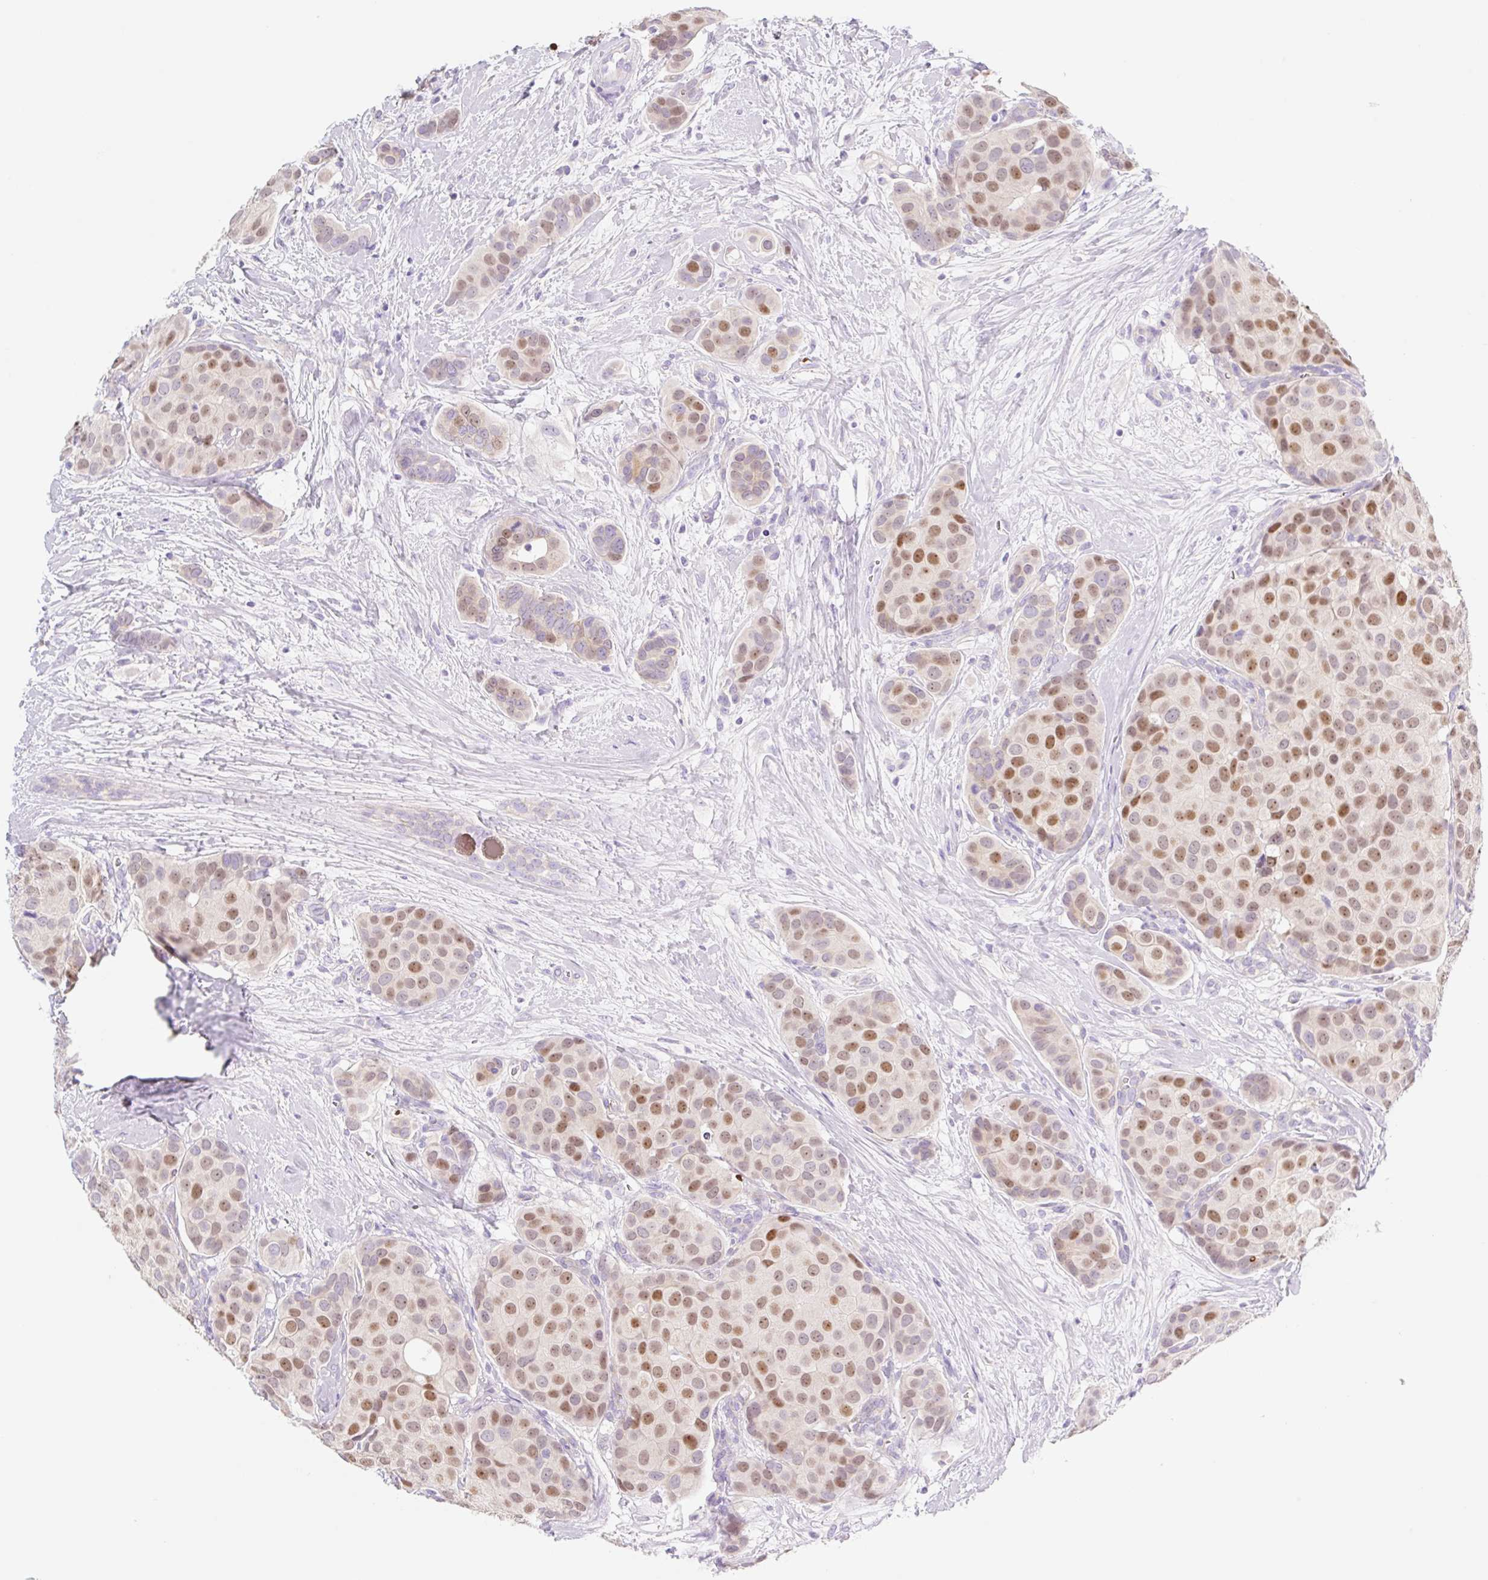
{"staining": {"intensity": "moderate", "quantity": ">75%", "location": "nuclear"}, "tissue": "breast cancer", "cell_type": "Tumor cells", "image_type": "cancer", "snomed": [{"axis": "morphology", "description": "Duct carcinoma"}, {"axis": "topography", "description": "Breast"}], "caption": "The micrograph demonstrates staining of breast intraductal carcinoma, revealing moderate nuclear protein positivity (brown color) within tumor cells. (IHC, brightfield microscopy, high magnification).", "gene": "LYVE1", "patient": {"sex": "female", "age": 70}}